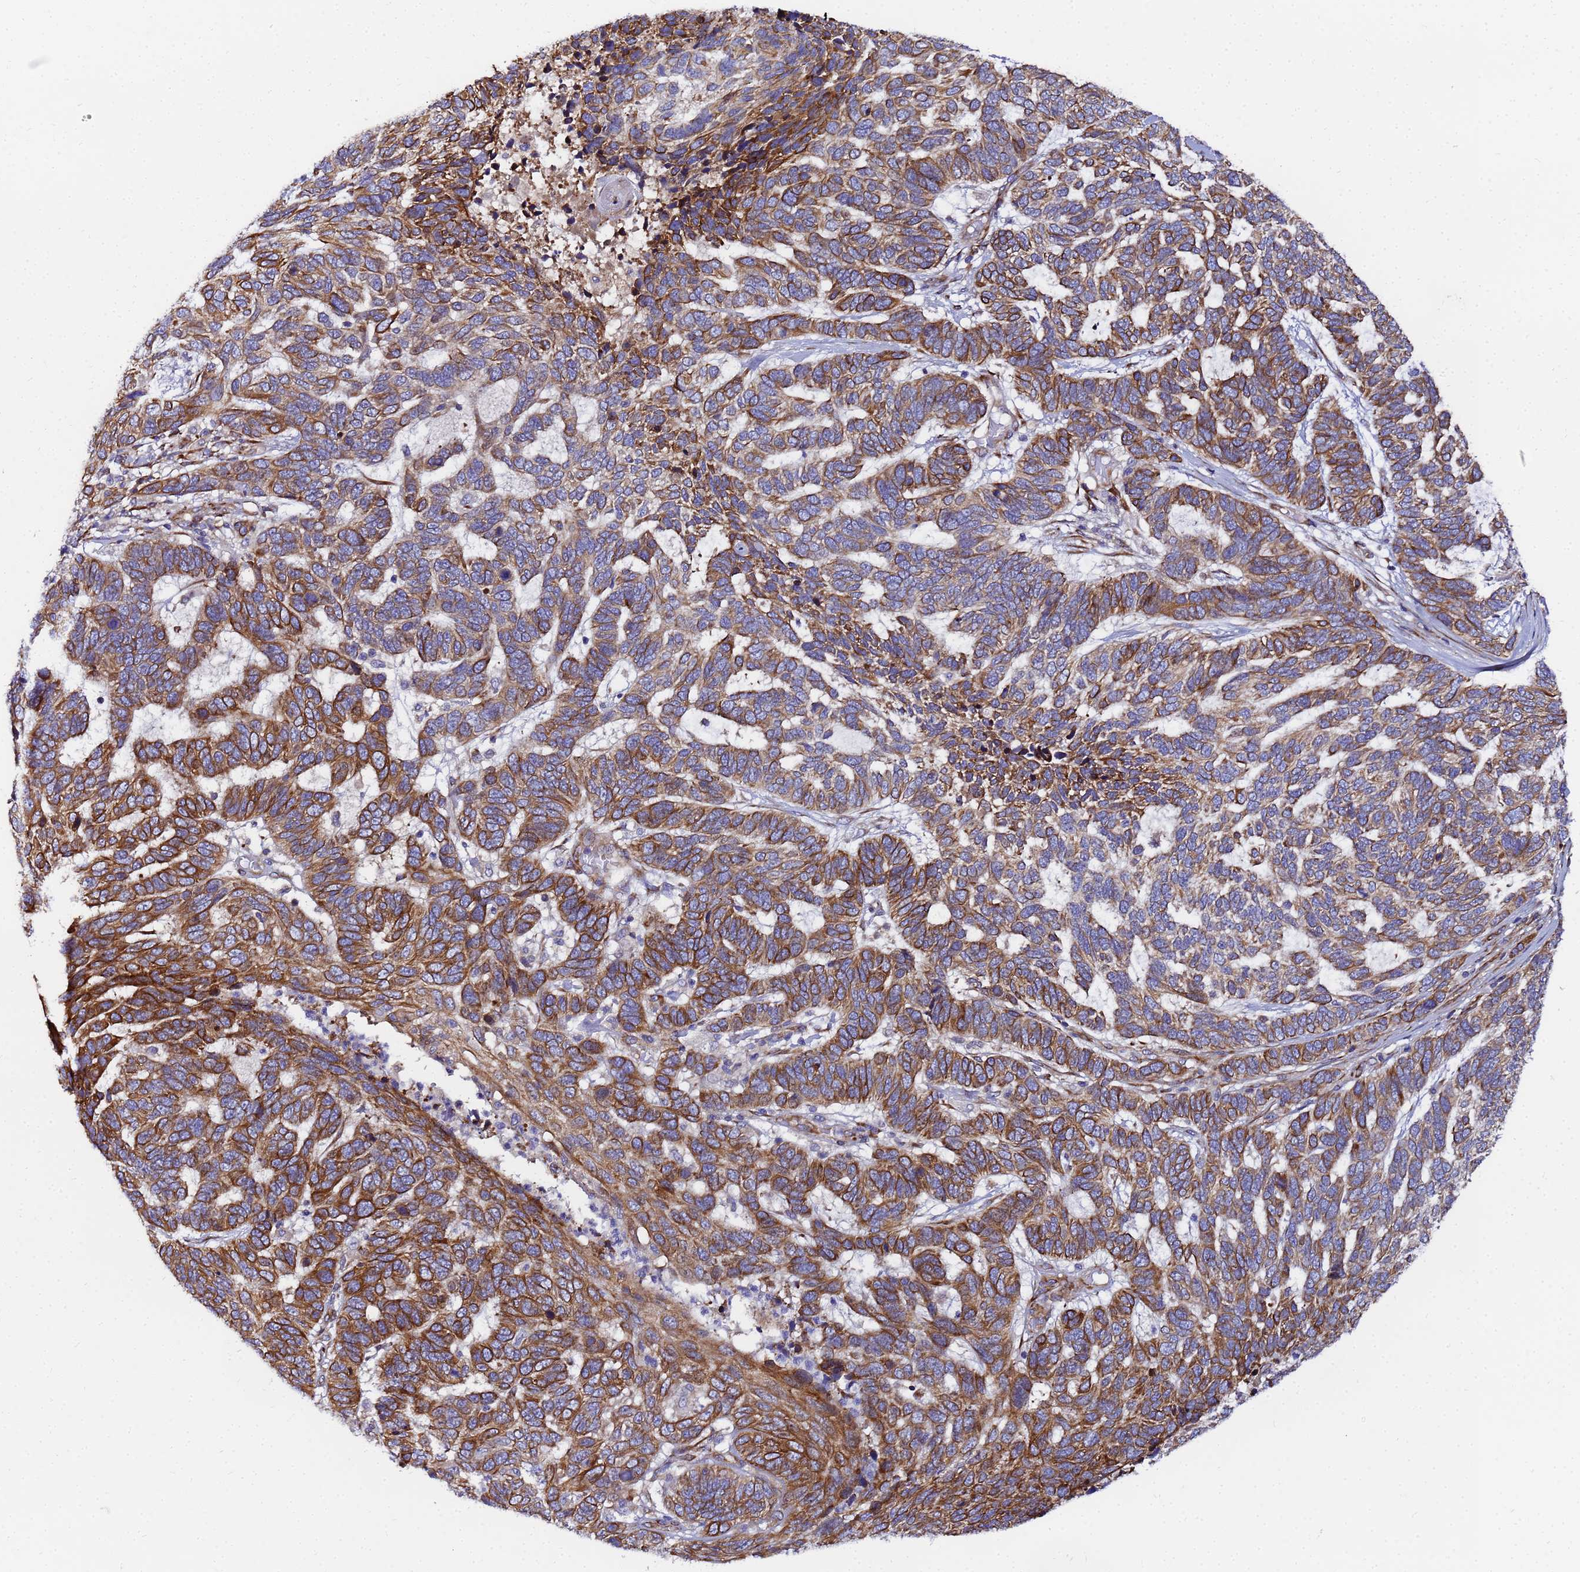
{"staining": {"intensity": "moderate", "quantity": ">75%", "location": "cytoplasmic/membranous"}, "tissue": "skin cancer", "cell_type": "Tumor cells", "image_type": "cancer", "snomed": [{"axis": "morphology", "description": "Basal cell carcinoma"}, {"axis": "topography", "description": "Skin"}], "caption": "IHC of human basal cell carcinoma (skin) shows medium levels of moderate cytoplasmic/membranous positivity in approximately >75% of tumor cells.", "gene": "POM121", "patient": {"sex": "female", "age": 65}}